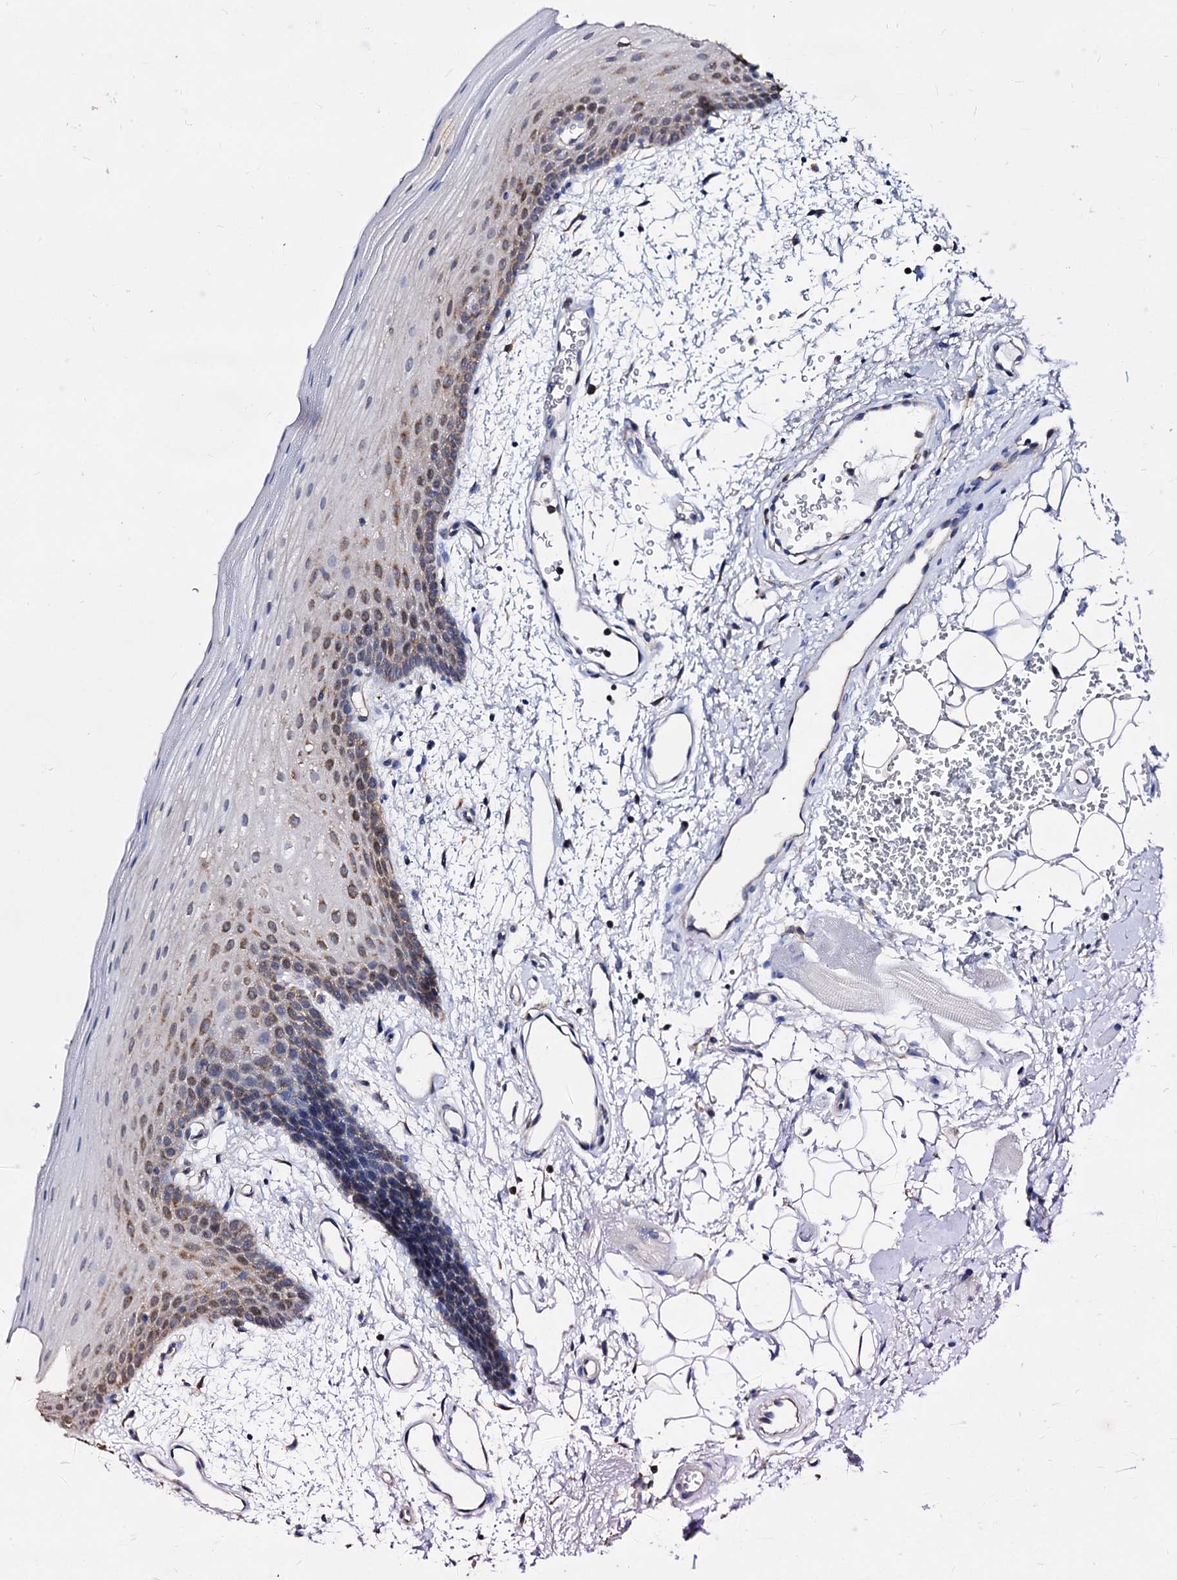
{"staining": {"intensity": "weak", "quantity": "<25%", "location": "cytoplasmic/membranous"}, "tissue": "oral mucosa", "cell_type": "Squamous epithelial cells", "image_type": "normal", "snomed": [{"axis": "morphology", "description": "Normal tissue, NOS"}, {"axis": "topography", "description": "Oral tissue"}], "caption": "Immunohistochemistry of unremarkable human oral mucosa exhibits no expression in squamous epithelial cells.", "gene": "NME1", "patient": {"sex": "male", "age": 68}}